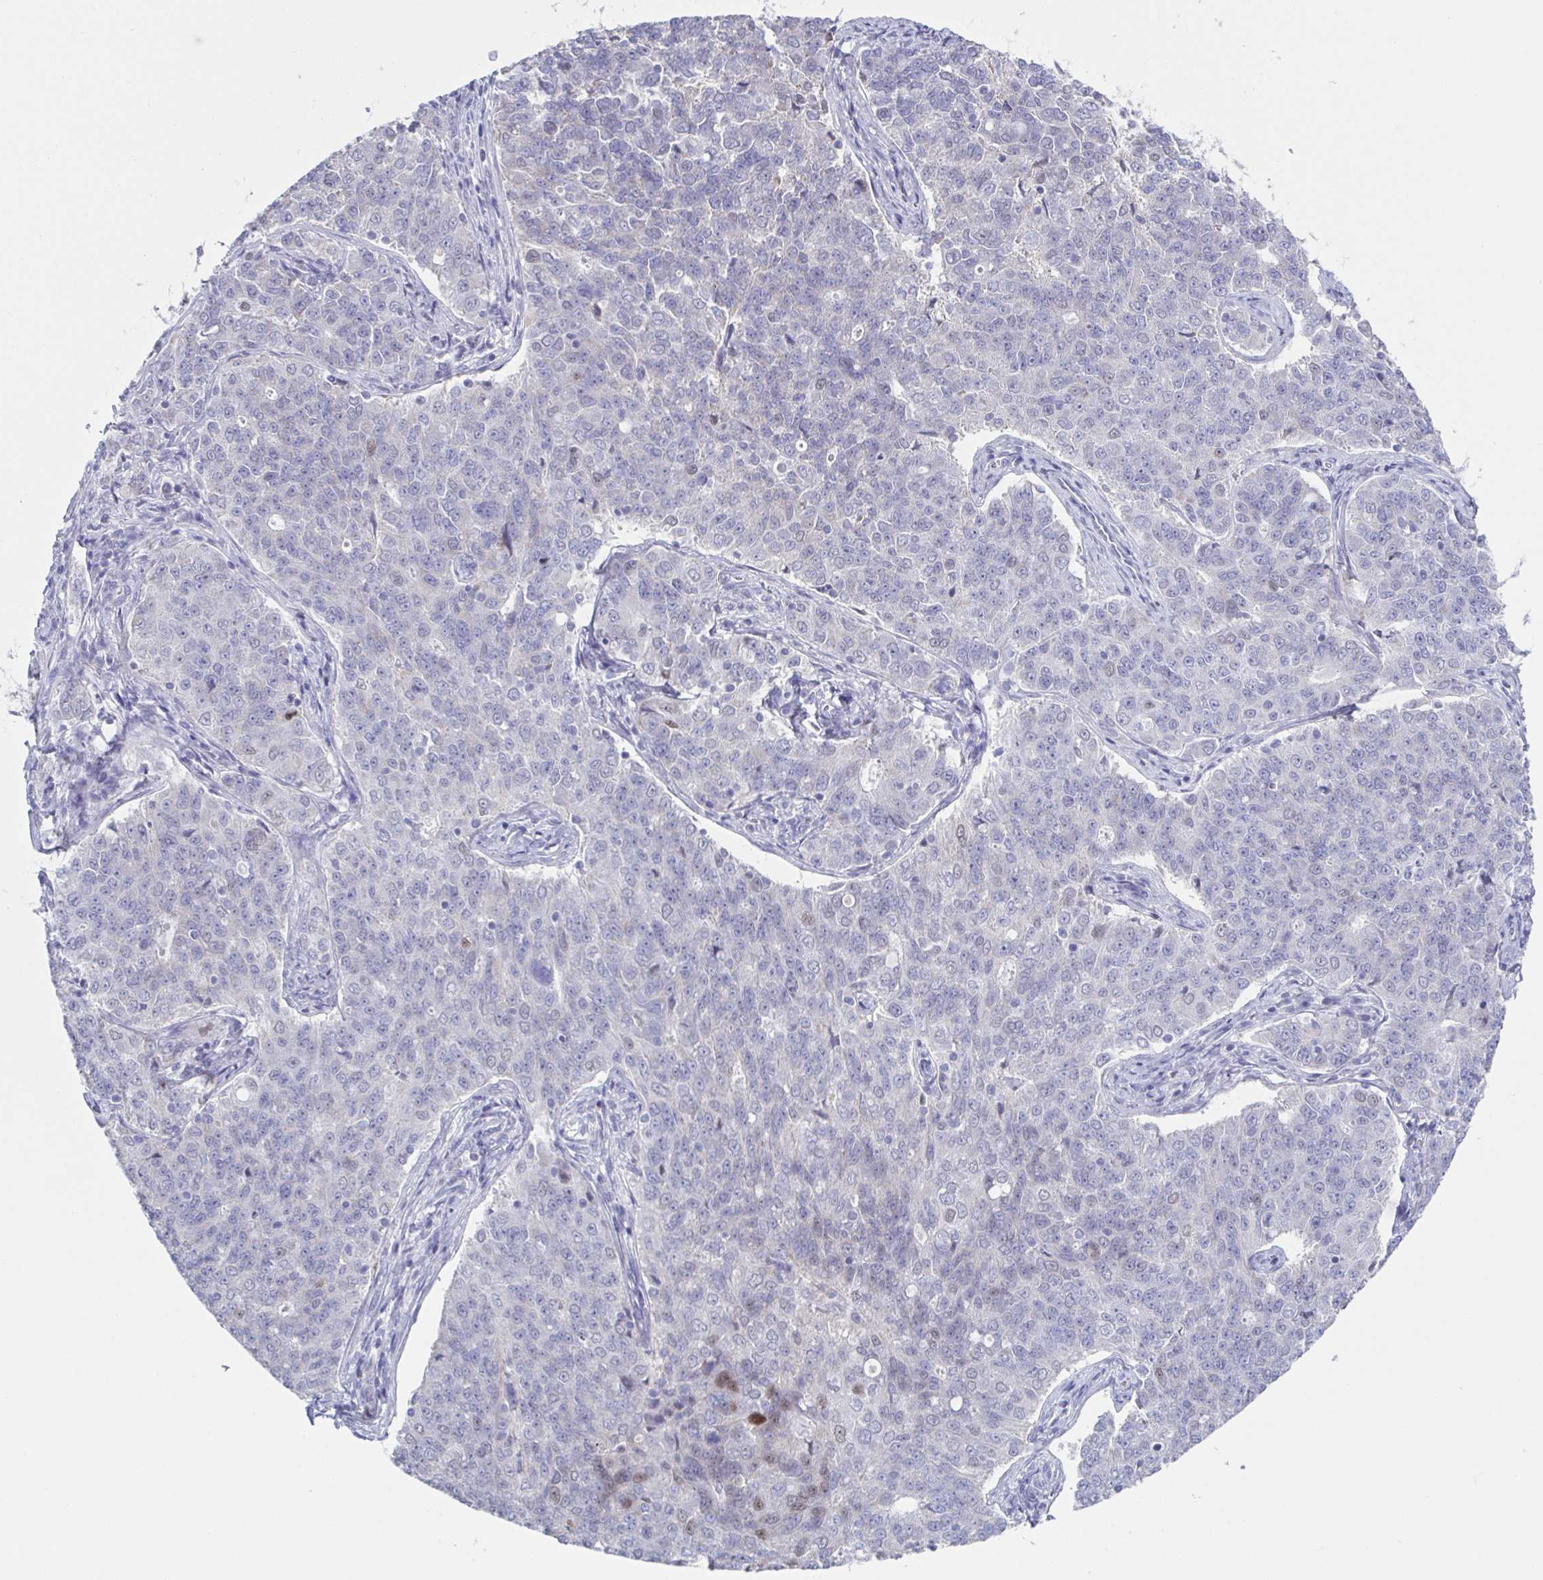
{"staining": {"intensity": "weak", "quantity": "<25%", "location": "nuclear"}, "tissue": "endometrial cancer", "cell_type": "Tumor cells", "image_type": "cancer", "snomed": [{"axis": "morphology", "description": "Adenocarcinoma, NOS"}, {"axis": "topography", "description": "Endometrium"}], "caption": "This is an IHC photomicrograph of human endometrial cancer (adenocarcinoma). There is no expression in tumor cells.", "gene": "PBOV1", "patient": {"sex": "female", "age": 43}}